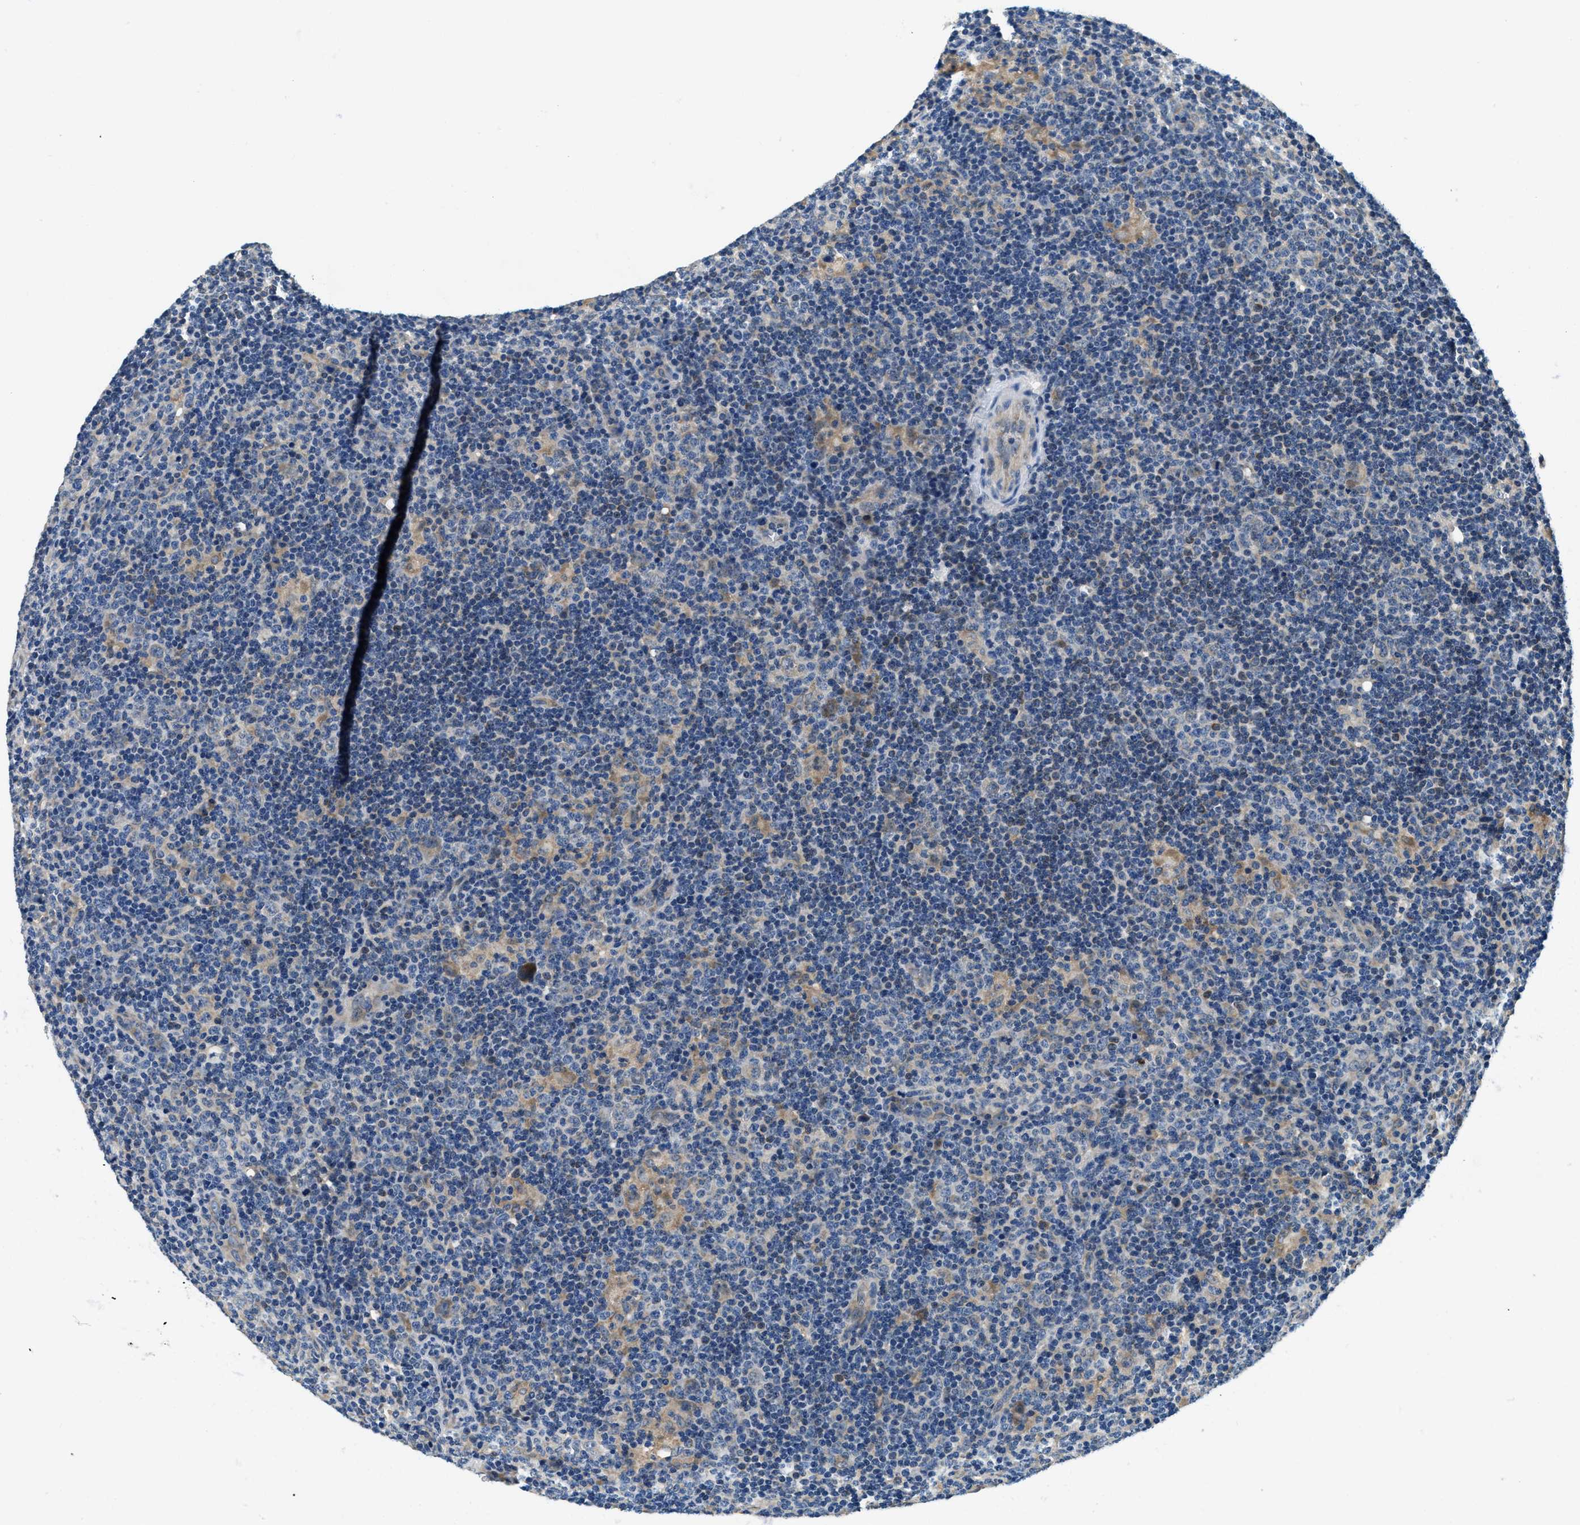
{"staining": {"intensity": "weak", "quantity": "25%-75%", "location": "cytoplasmic/membranous"}, "tissue": "lymphoma", "cell_type": "Tumor cells", "image_type": "cancer", "snomed": [{"axis": "morphology", "description": "Hodgkin's disease, NOS"}, {"axis": "topography", "description": "Lymph node"}], "caption": "Lymphoma stained with a protein marker demonstrates weak staining in tumor cells.", "gene": "ALDH3A2", "patient": {"sex": "female", "age": 57}}